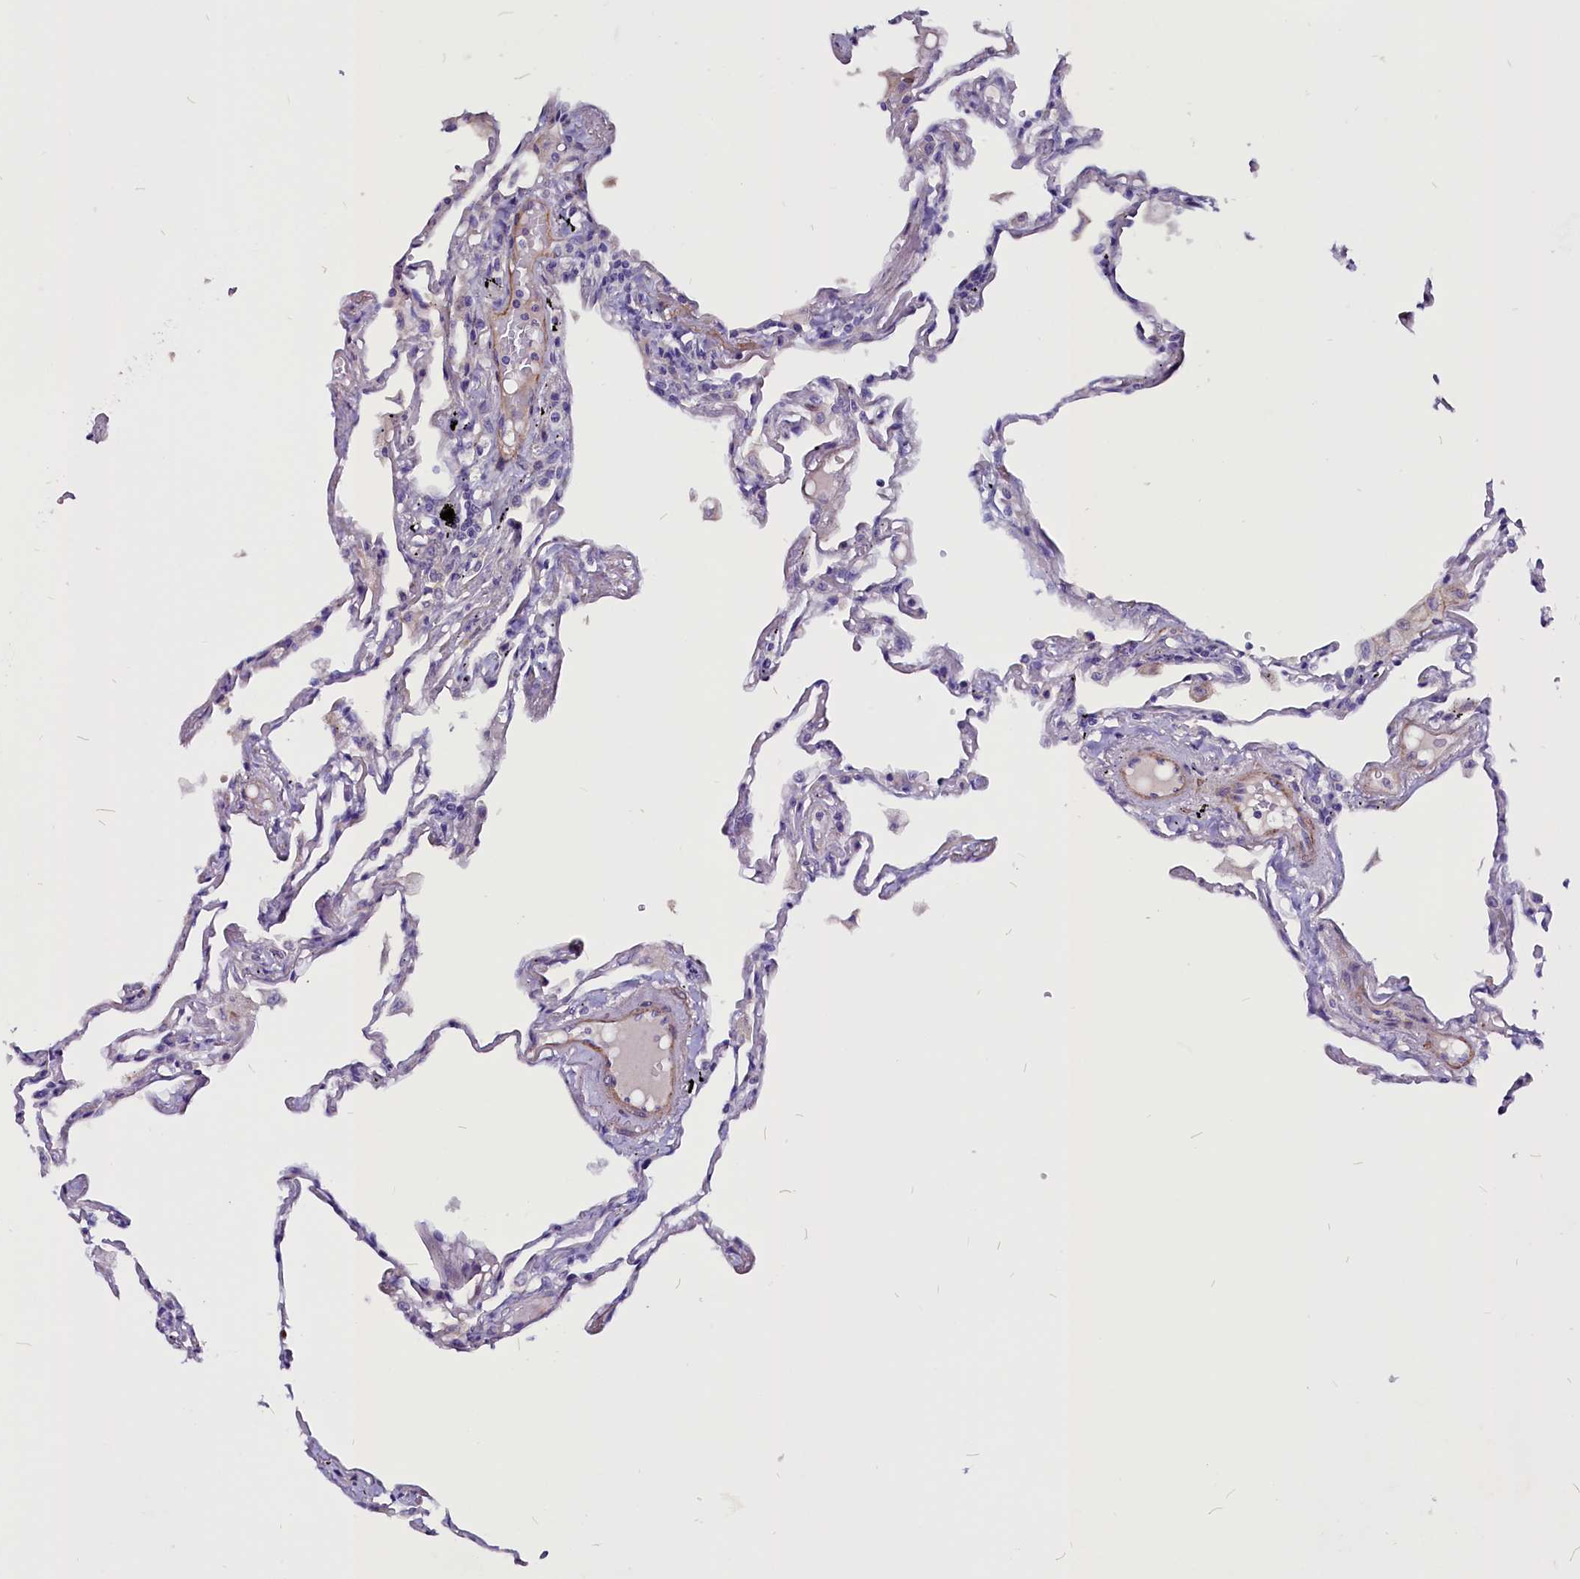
{"staining": {"intensity": "negative", "quantity": "none", "location": "none"}, "tissue": "lung", "cell_type": "Alveolar cells", "image_type": "normal", "snomed": [{"axis": "morphology", "description": "Normal tissue, NOS"}, {"axis": "topography", "description": "Lung"}], "caption": "The micrograph exhibits no significant positivity in alveolar cells of lung.", "gene": "ZNF749", "patient": {"sex": "female", "age": 67}}